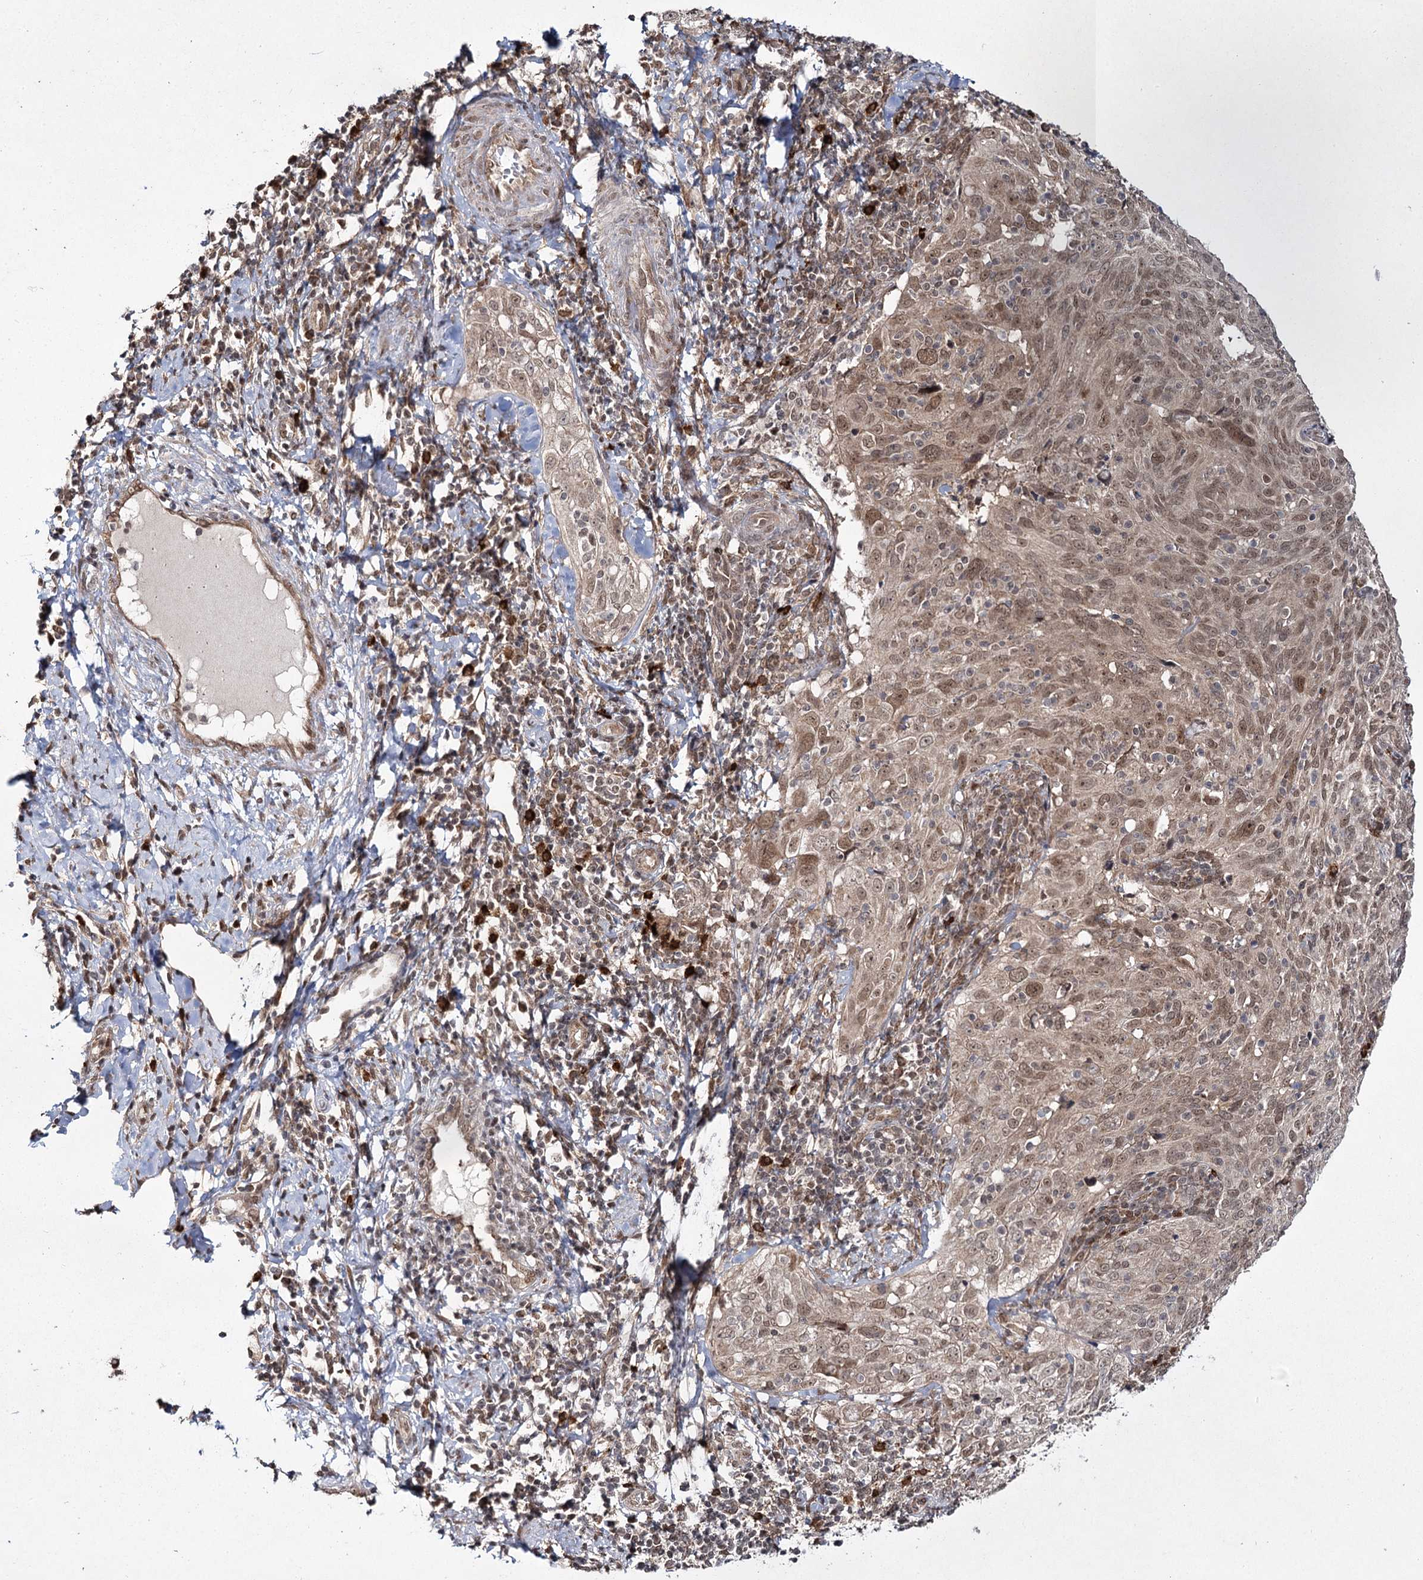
{"staining": {"intensity": "weak", "quantity": ">75%", "location": "cytoplasmic/membranous,nuclear"}, "tissue": "cervical cancer", "cell_type": "Tumor cells", "image_type": "cancer", "snomed": [{"axis": "morphology", "description": "Squamous cell carcinoma, NOS"}, {"axis": "topography", "description": "Cervix"}], "caption": "Immunohistochemistry (IHC) (DAB) staining of cervical cancer (squamous cell carcinoma) exhibits weak cytoplasmic/membranous and nuclear protein positivity in approximately >75% of tumor cells. Nuclei are stained in blue.", "gene": "TRNT1", "patient": {"sex": "female", "age": 31}}